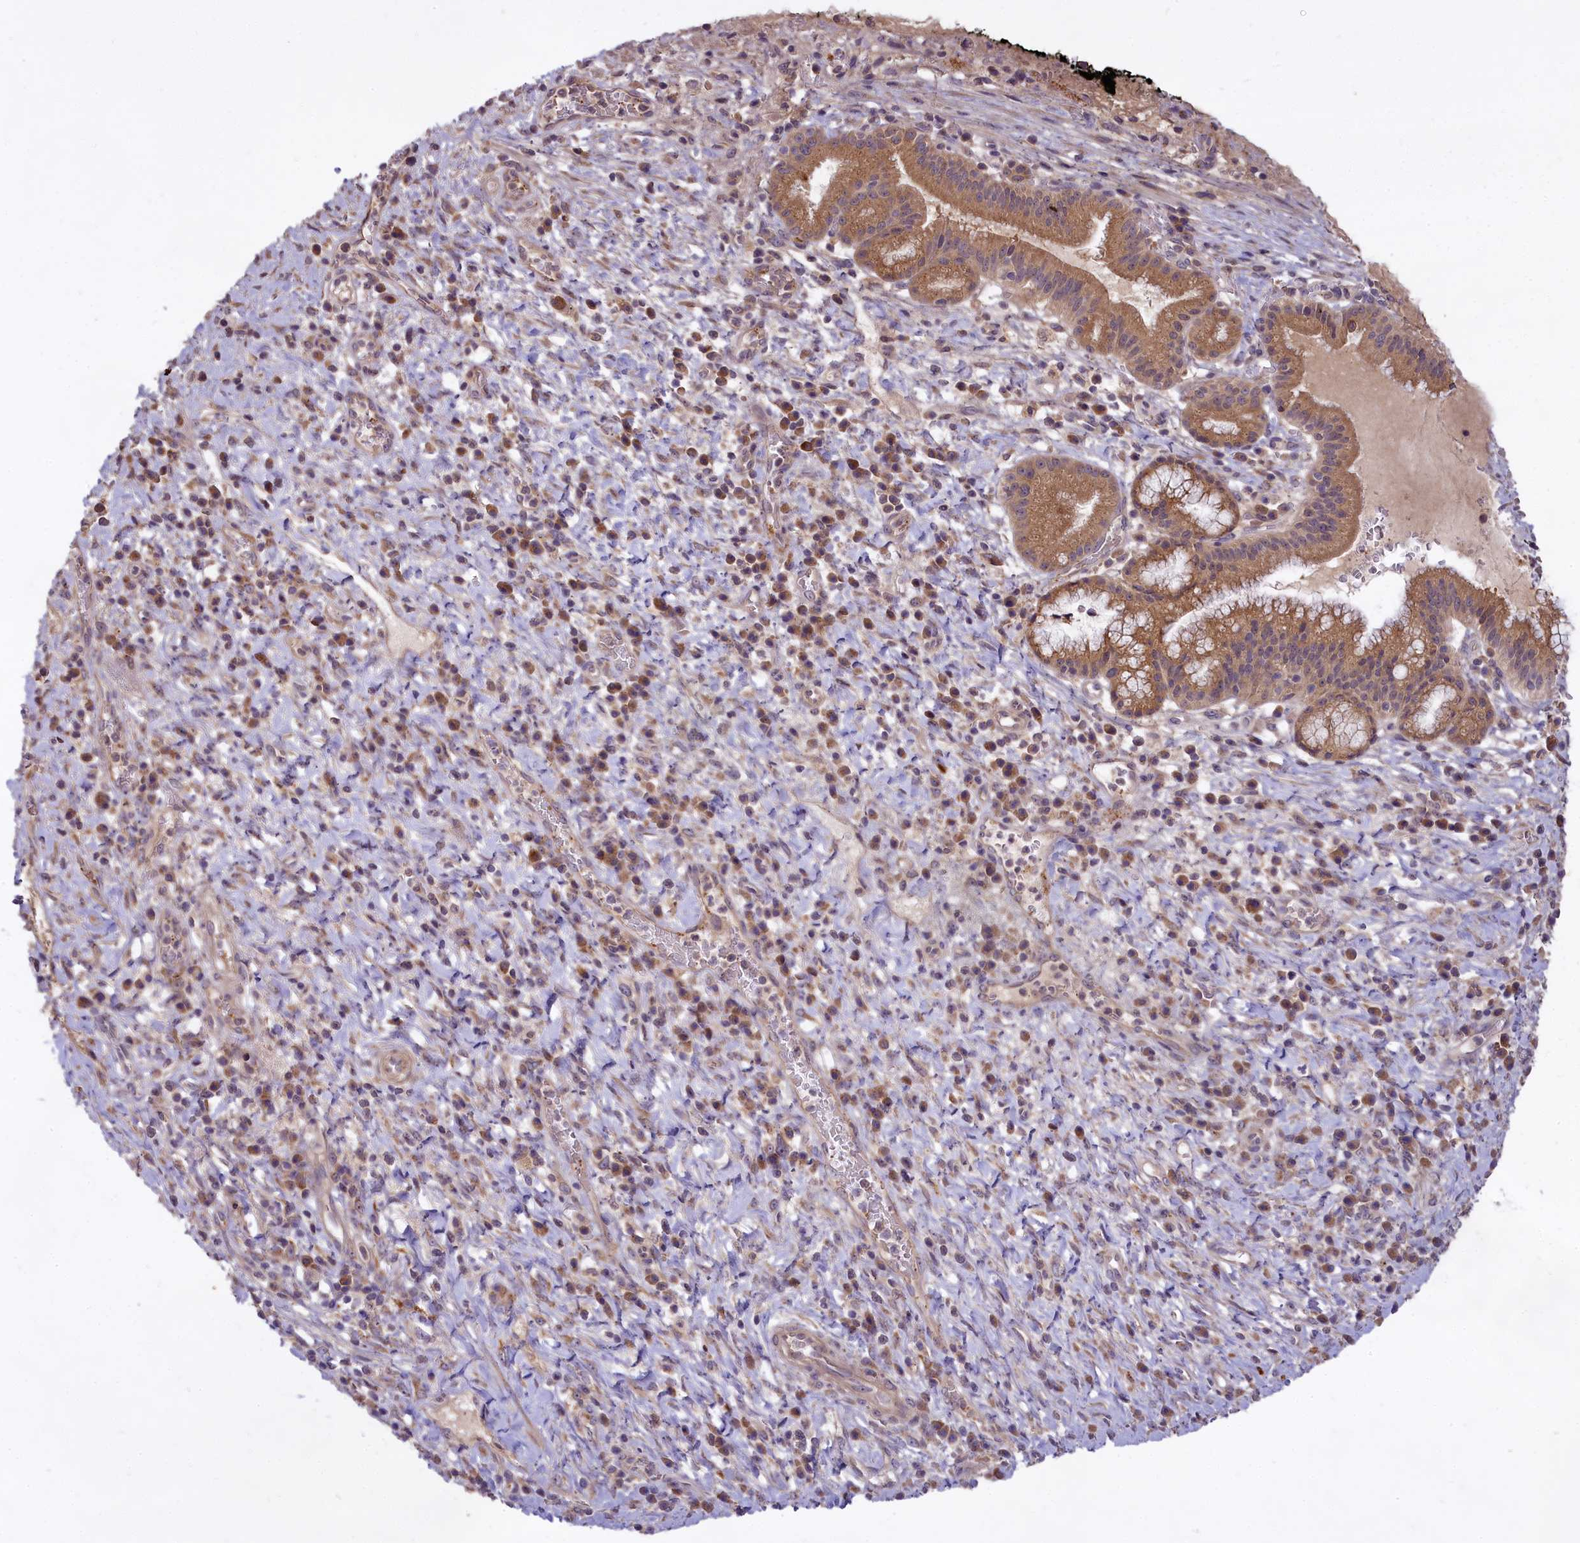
{"staining": {"intensity": "moderate", "quantity": ">75%", "location": "cytoplasmic/membranous"}, "tissue": "pancreatic cancer", "cell_type": "Tumor cells", "image_type": "cancer", "snomed": [{"axis": "morphology", "description": "Adenocarcinoma, NOS"}, {"axis": "topography", "description": "Pancreas"}], "caption": "This image demonstrates adenocarcinoma (pancreatic) stained with IHC to label a protein in brown. The cytoplasmic/membranous of tumor cells show moderate positivity for the protein. Nuclei are counter-stained blue.", "gene": "MEMO1", "patient": {"sex": "male", "age": 72}}